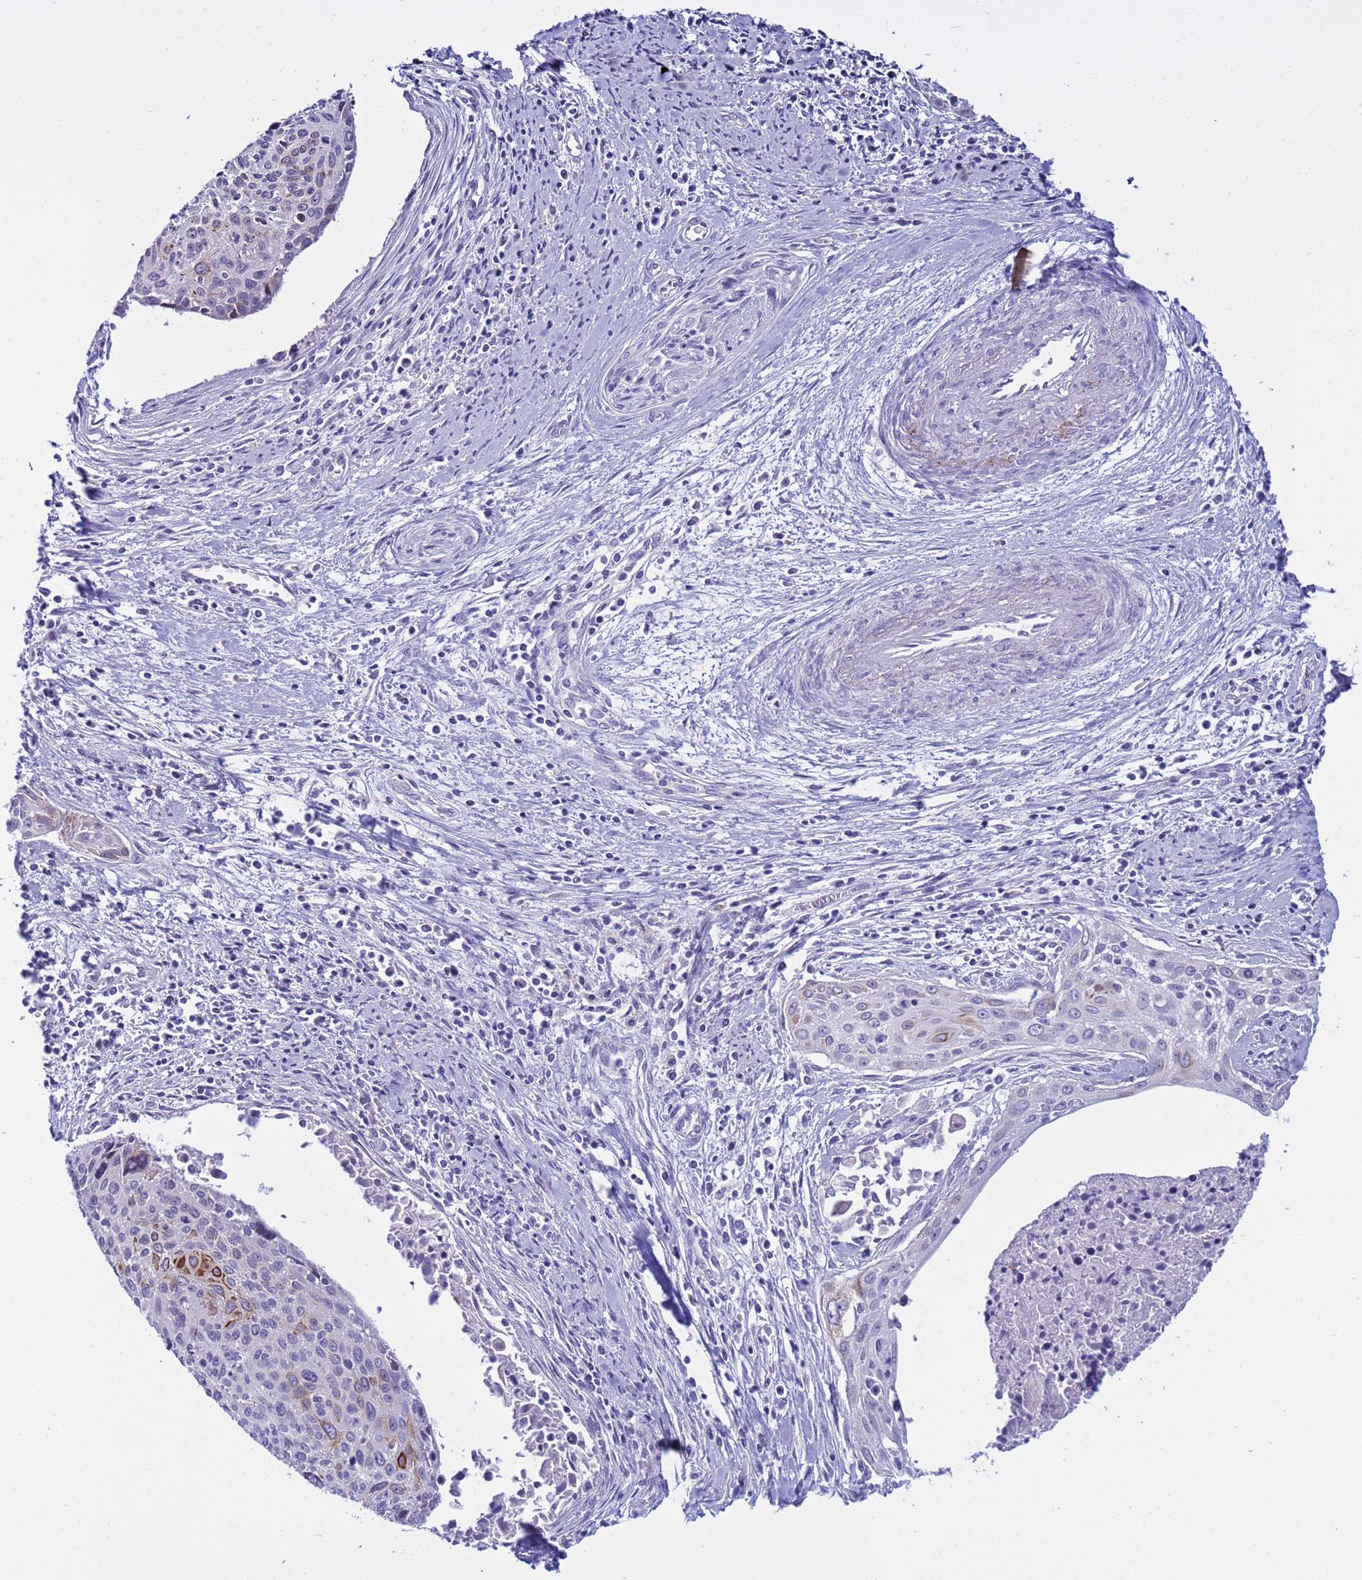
{"staining": {"intensity": "strong", "quantity": "<25%", "location": "cytoplasmic/membranous"}, "tissue": "cervical cancer", "cell_type": "Tumor cells", "image_type": "cancer", "snomed": [{"axis": "morphology", "description": "Squamous cell carcinoma, NOS"}, {"axis": "topography", "description": "Cervix"}], "caption": "About <25% of tumor cells in cervical cancer (squamous cell carcinoma) display strong cytoplasmic/membranous protein expression as visualized by brown immunohistochemical staining.", "gene": "IGSF11", "patient": {"sex": "female", "age": 55}}